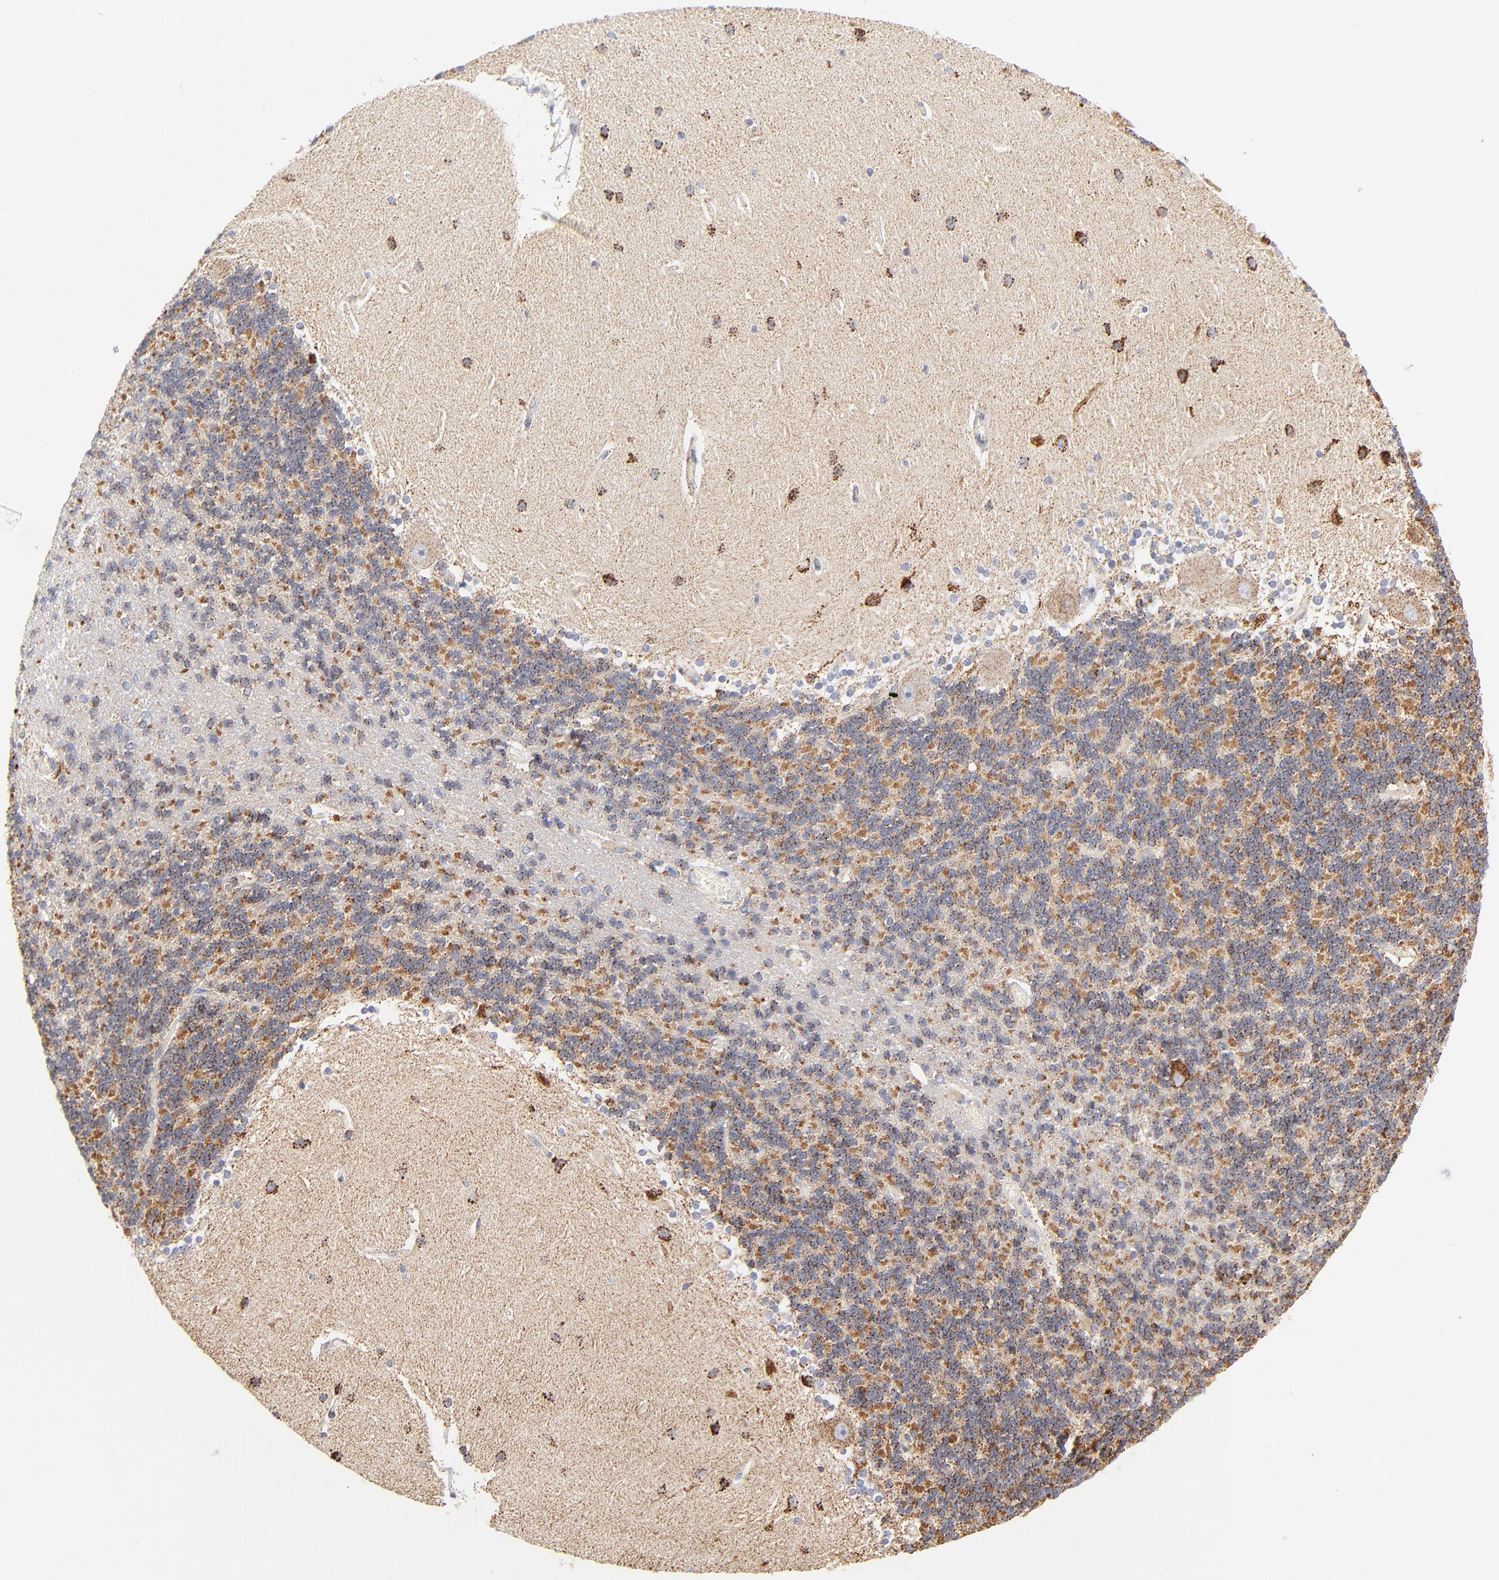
{"staining": {"intensity": "moderate", "quantity": ">75%", "location": "cytoplasmic/membranous"}, "tissue": "cerebellum", "cell_type": "Cells in granular layer", "image_type": "normal", "snomed": [{"axis": "morphology", "description": "Normal tissue, NOS"}, {"axis": "topography", "description": "Cerebellum"}], "caption": "This image exhibits immunohistochemistry staining of benign cerebellum, with medium moderate cytoplasmic/membranous staining in approximately >75% of cells in granular layer.", "gene": "DLAT", "patient": {"sex": "female", "age": 54}}